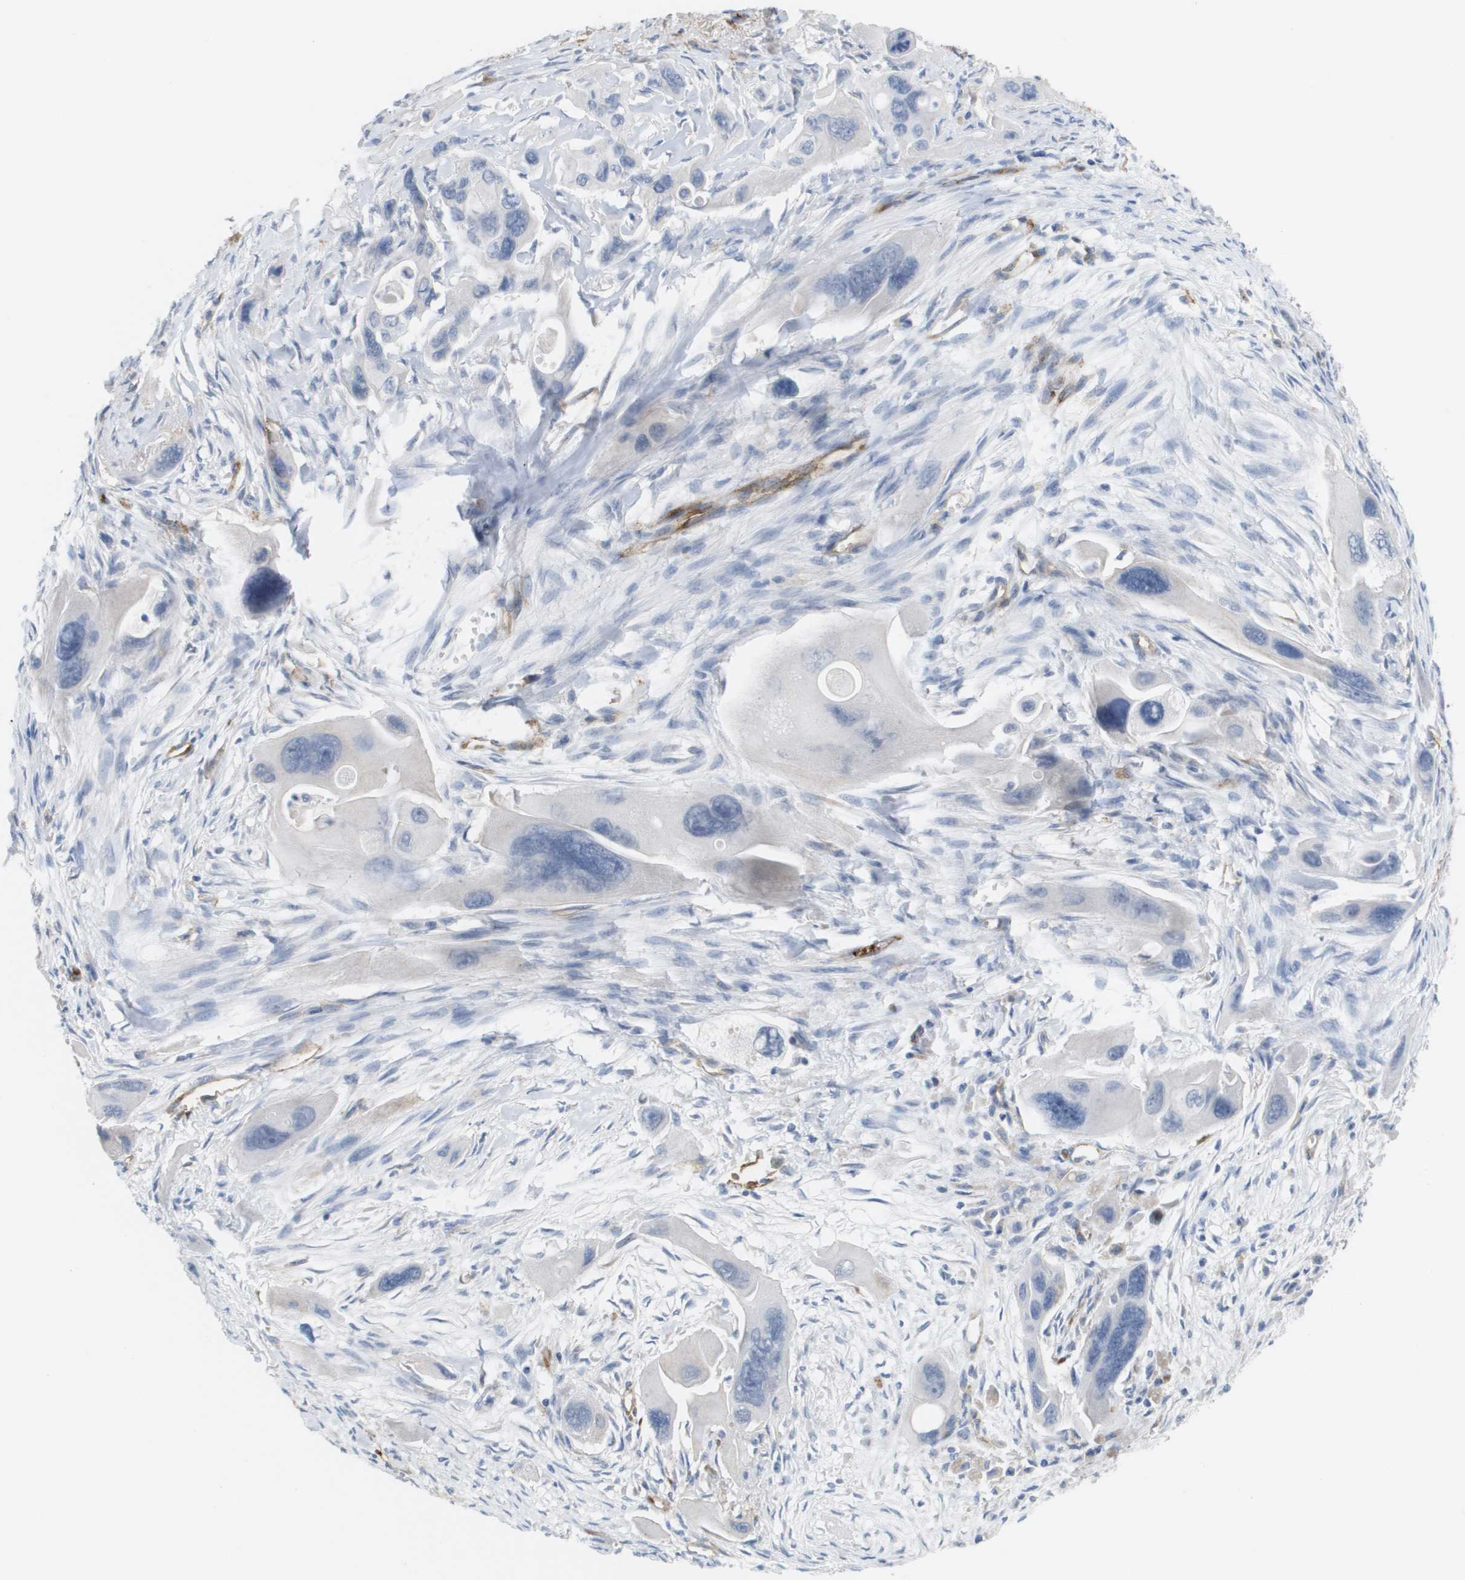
{"staining": {"intensity": "negative", "quantity": "none", "location": "none"}, "tissue": "pancreatic cancer", "cell_type": "Tumor cells", "image_type": "cancer", "snomed": [{"axis": "morphology", "description": "Adenocarcinoma, NOS"}, {"axis": "topography", "description": "Pancreas"}], "caption": "IHC histopathology image of neoplastic tissue: human pancreatic cancer (adenocarcinoma) stained with DAB (3,3'-diaminobenzidine) exhibits no significant protein expression in tumor cells.", "gene": "ANGPT2", "patient": {"sex": "male", "age": 73}}